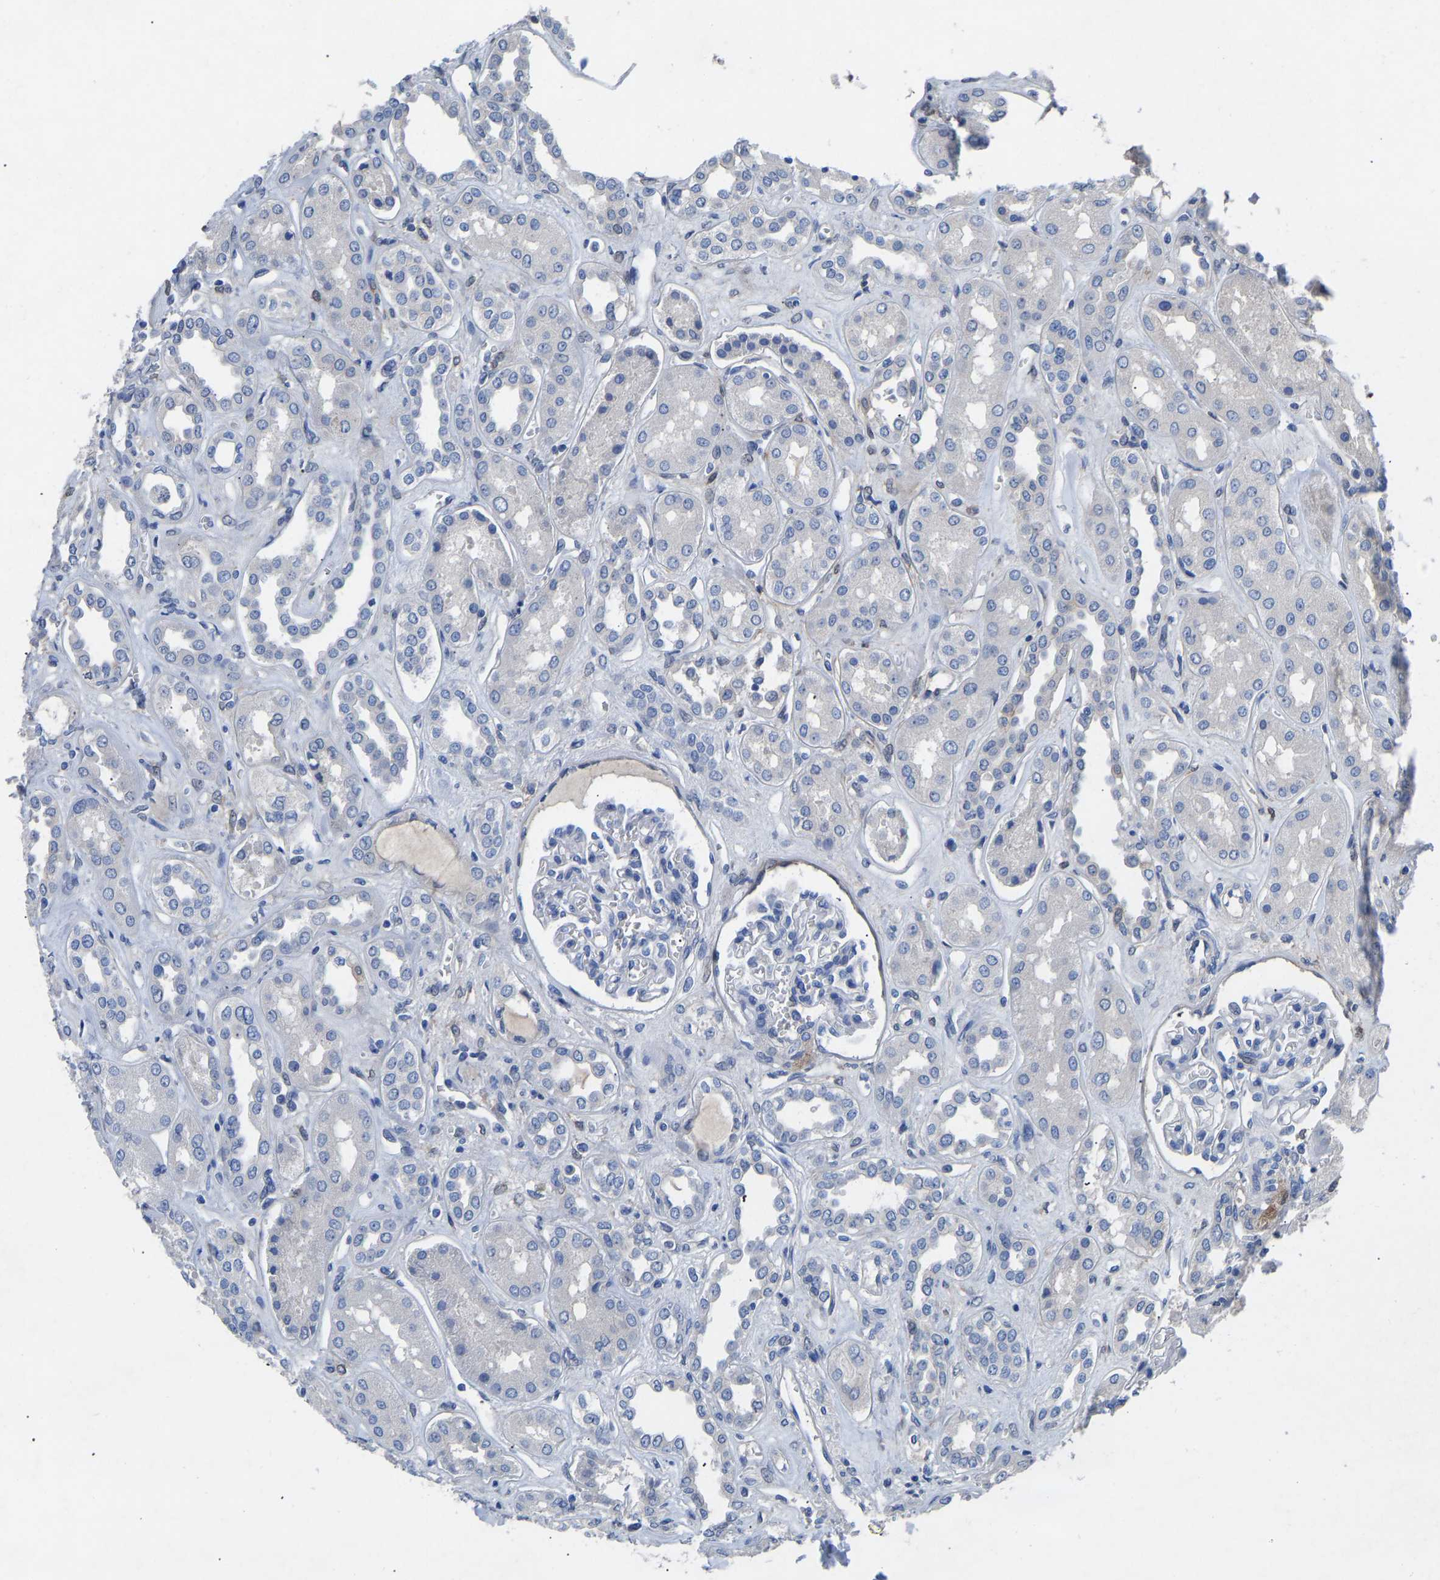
{"staining": {"intensity": "negative", "quantity": "none", "location": "none"}, "tissue": "kidney", "cell_type": "Cells in glomeruli", "image_type": "normal", "snomed": [{"axis": "morphology", "description": "Normal tissue, NOS"}, {"axis": "topography", "description": "Kidney"}], "caption": "An IHC photomicrograph of benign kidney is shown. There is no staining in cells in glomeruli of kidney. Brightfield microscopy of IHC stained with DAB (3,3'-diaminobenzidine) (brown) and hematoxylin (blue), captured at high magnification.", "gene": "RBP1", "patient": {"sex": "male", "age": 59}}